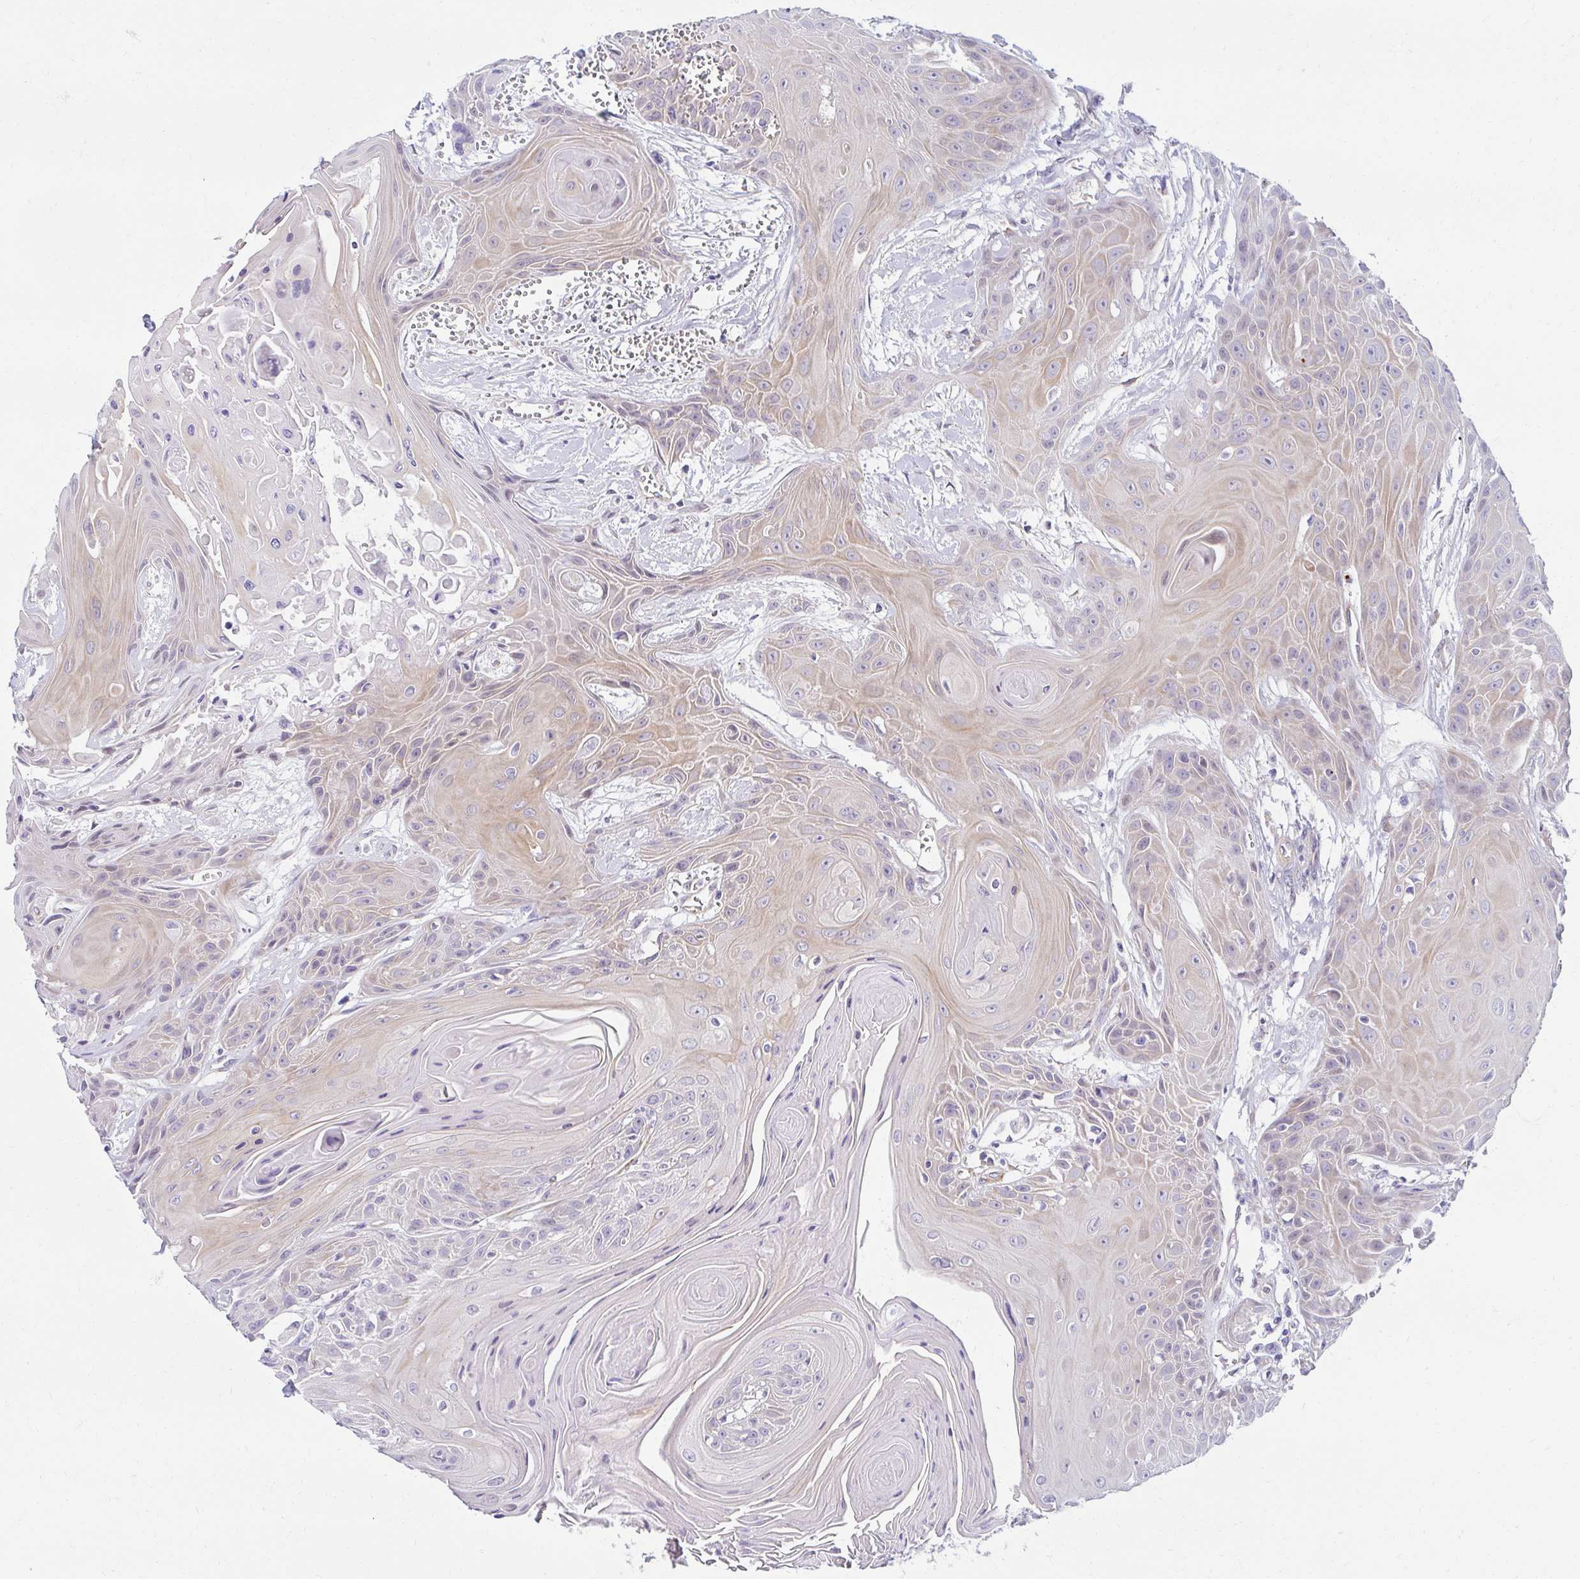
{"staining": {"intensity": "weak", "quantity": "25%-75%", "location": "cytoplasmic/membranous"}, "tissue": "head and neck cancer", "cell_type": "Tumor cells", "image_type": "cancer", "snomed": [{"axis": "morphology", "description": "Squamous cell carcinoma, NOS"}, {"axis": "topography", "description": "Head-Neck"}], "caption": "A high-resolution histopathology image shows immunohistochemistry staining of squamous cell carcinoma (head and neck), which displays weak cytoplasmic/membranous positivity in about 25%-75% of tumor cells.", "gene": "ANKRD62", "patient": {"sex": "female", "age": 73}}